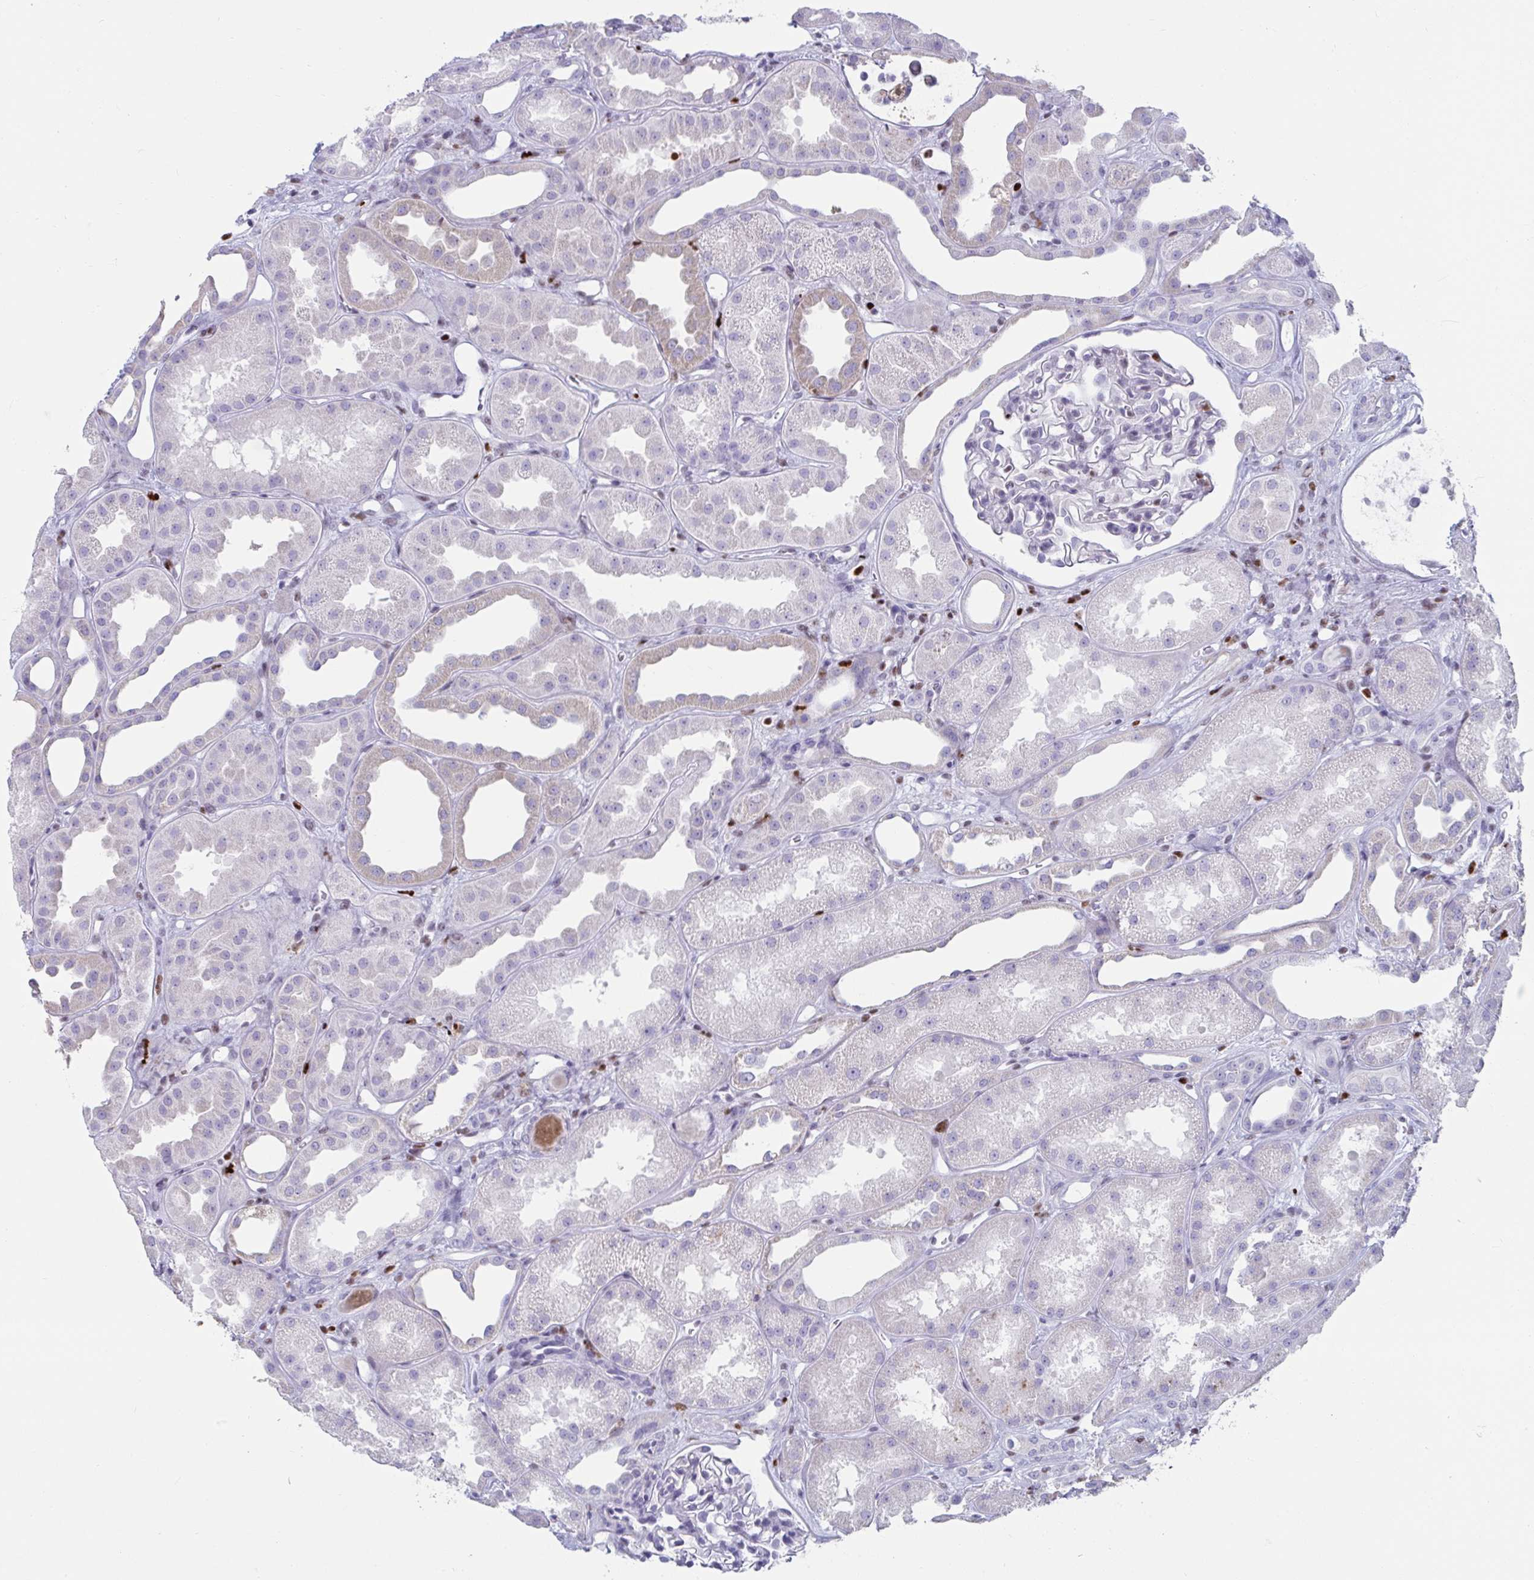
{"staining": {"intensity": "negative", "quantity": "none", "location": "none"}, "tissue": "kidney", "cell_type": "Cells in glomeruli", "image_type": "normal", "snomed": [{"axis": "morphology", "description": "Normal tissue, NOS"}, {"axis": "topography", "description": "Kidney"}], "caption": "The micrograph demonstrates no significant staining in cells in glomeruli of kidney.", "gene": "ZNF586", "patient": {"sex": "male", "age": 61}}